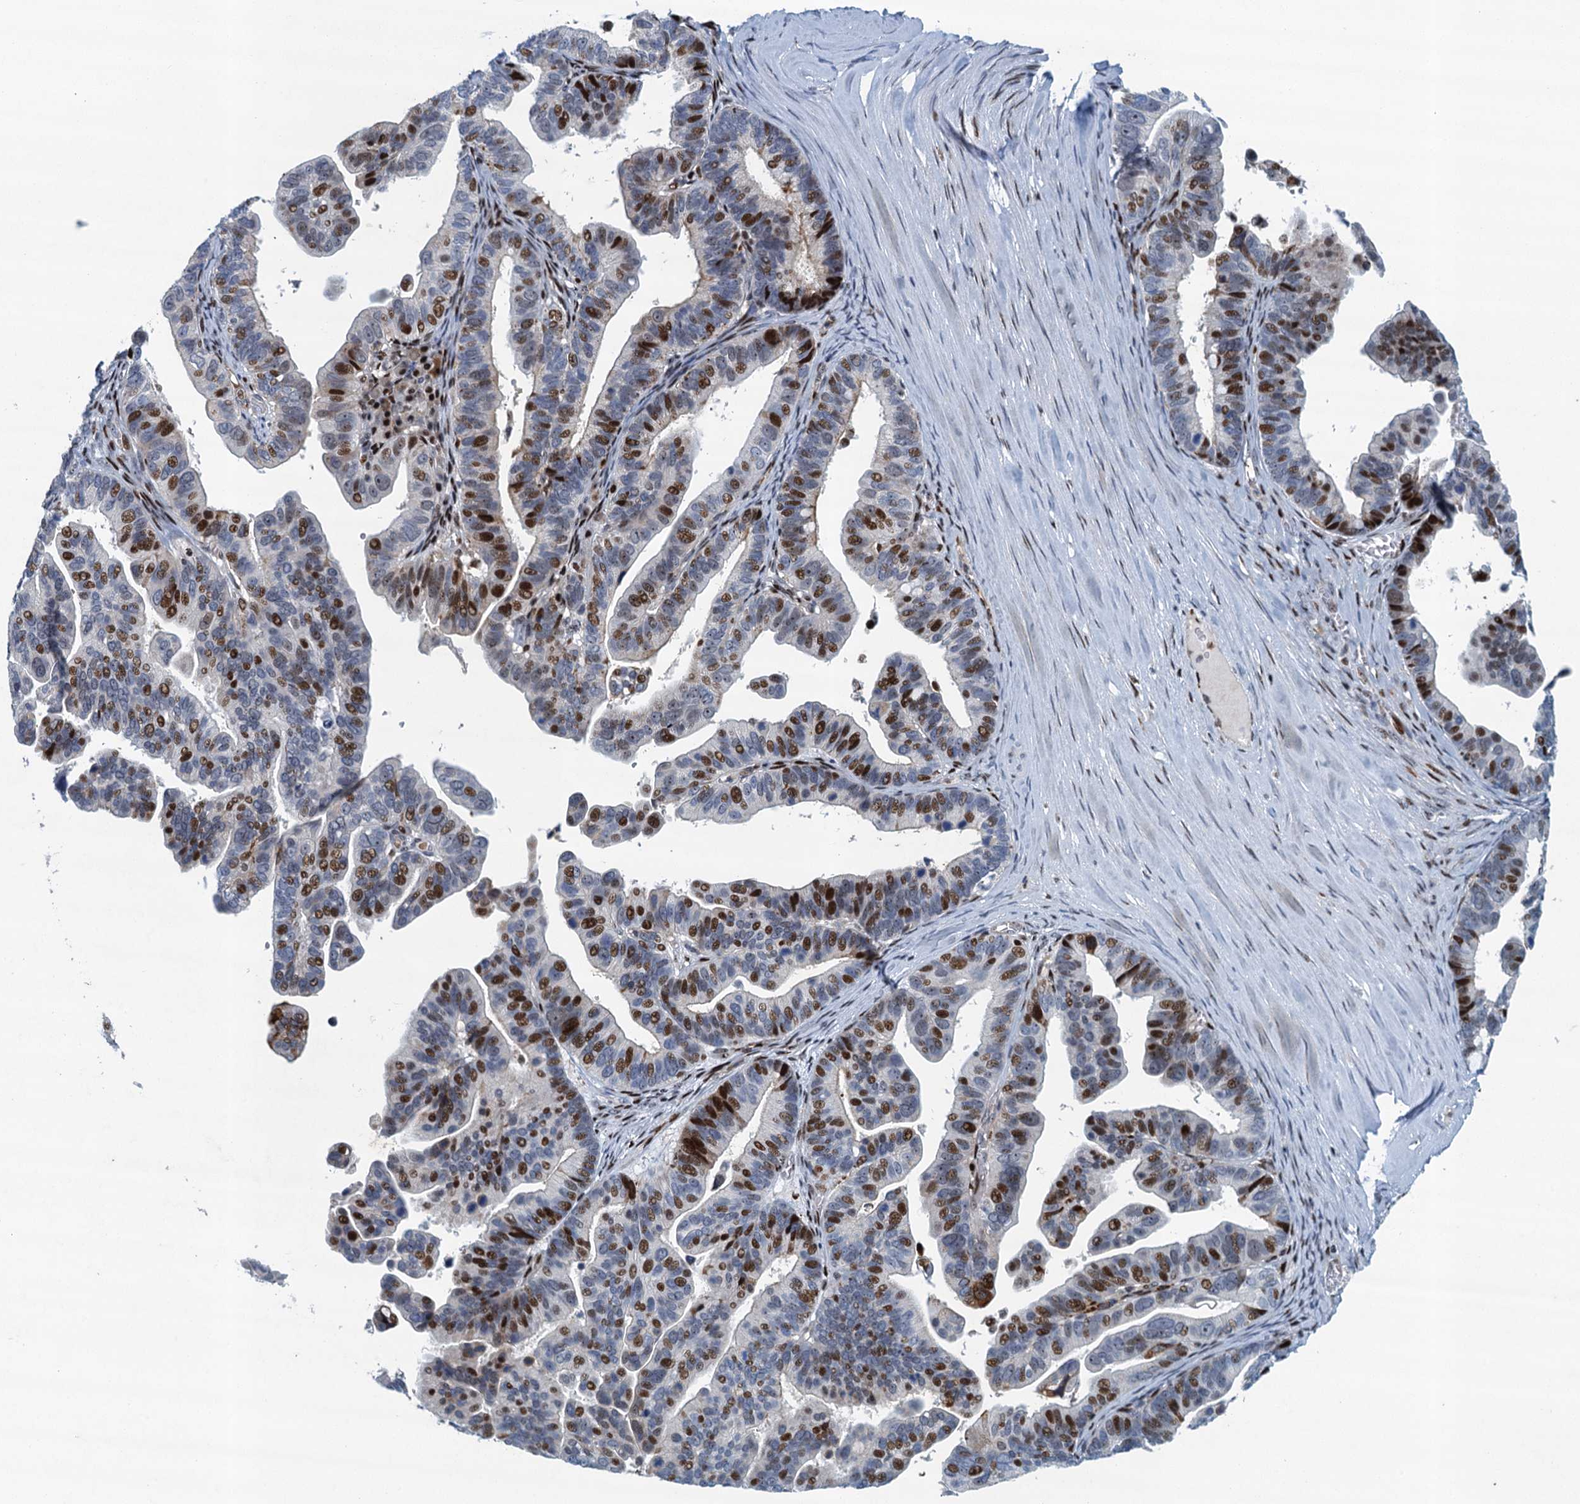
{"staining": {"intensity": "strong", "quantity": "25%-75%", "location": "nuclear"}, "tissue": "ovarian cancer", "cell_type": "Tumor cells", "image_type": "cancer", "snomed": [{"axis": "morphology", "description": "Cystadenocarcinoma, serous, NOS"}, {"axis": "topography", "description": "Ovary"}], "caption": "Tumor cells show high levels of strong nuclear positivity in approximately 25%-75% of cells in ovarian cancer.", "gene": "ANKRD13D", "patient": {"sex": "female", "age": 56}}